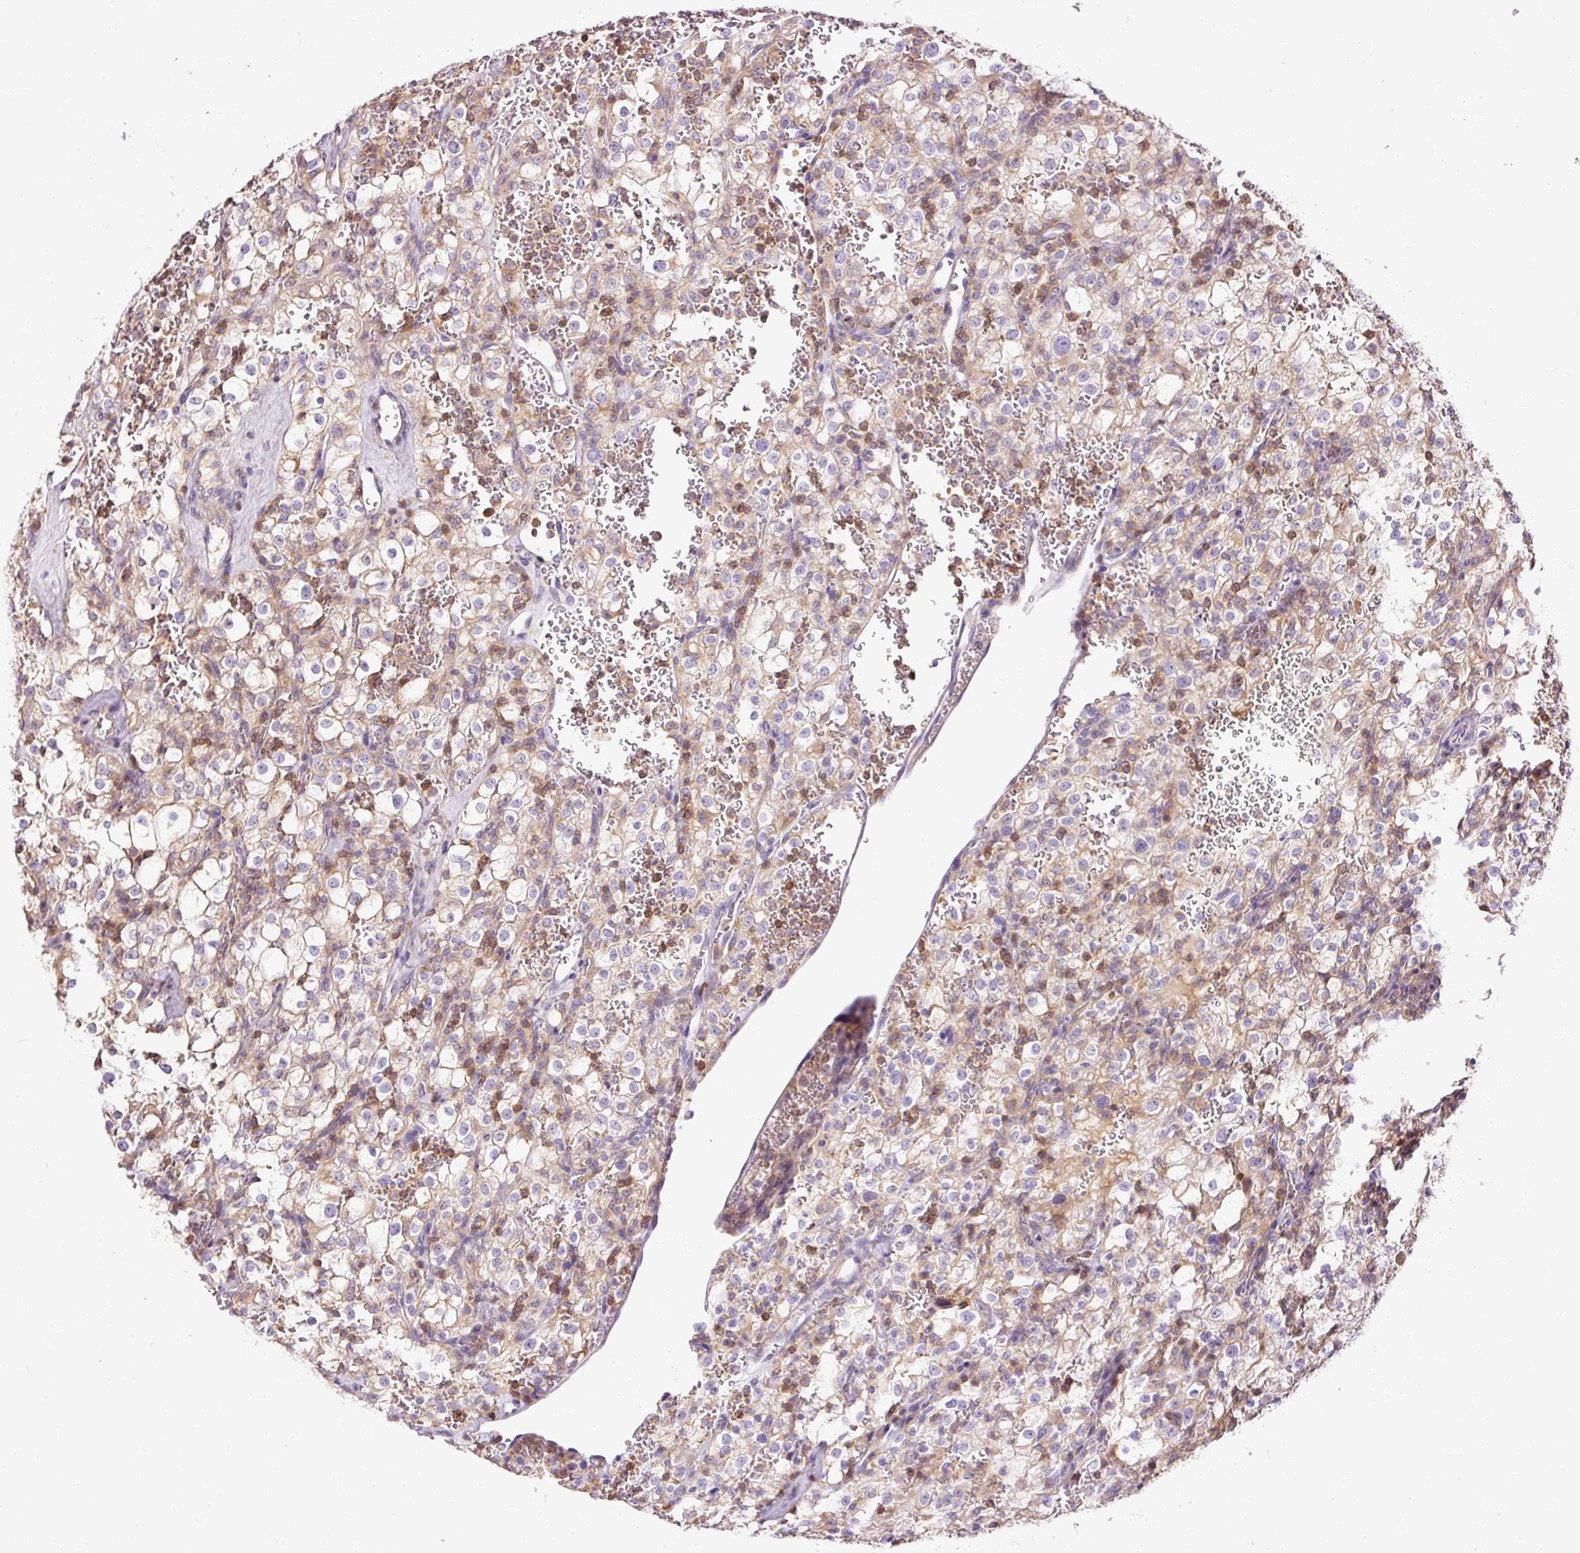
{"staining": {"intensity": "weak", "quantity": "<25%", "location": "cytoplasmic/membranous"}, "tissue": "renal cancer", "cell_type": "Tumor cells", "image_type": "cancer", "snomed": [{"axis": "morphology", "description": "Adenocarcinoma, NOS"}, {"axis": "topography", "description": "Kidney"}], "caption": "Tumor cells are negative for brown protein staining in adenocarcinoma (renal).", "gene": "IMMT", "patient": {"sex": "female", "age": 74}}